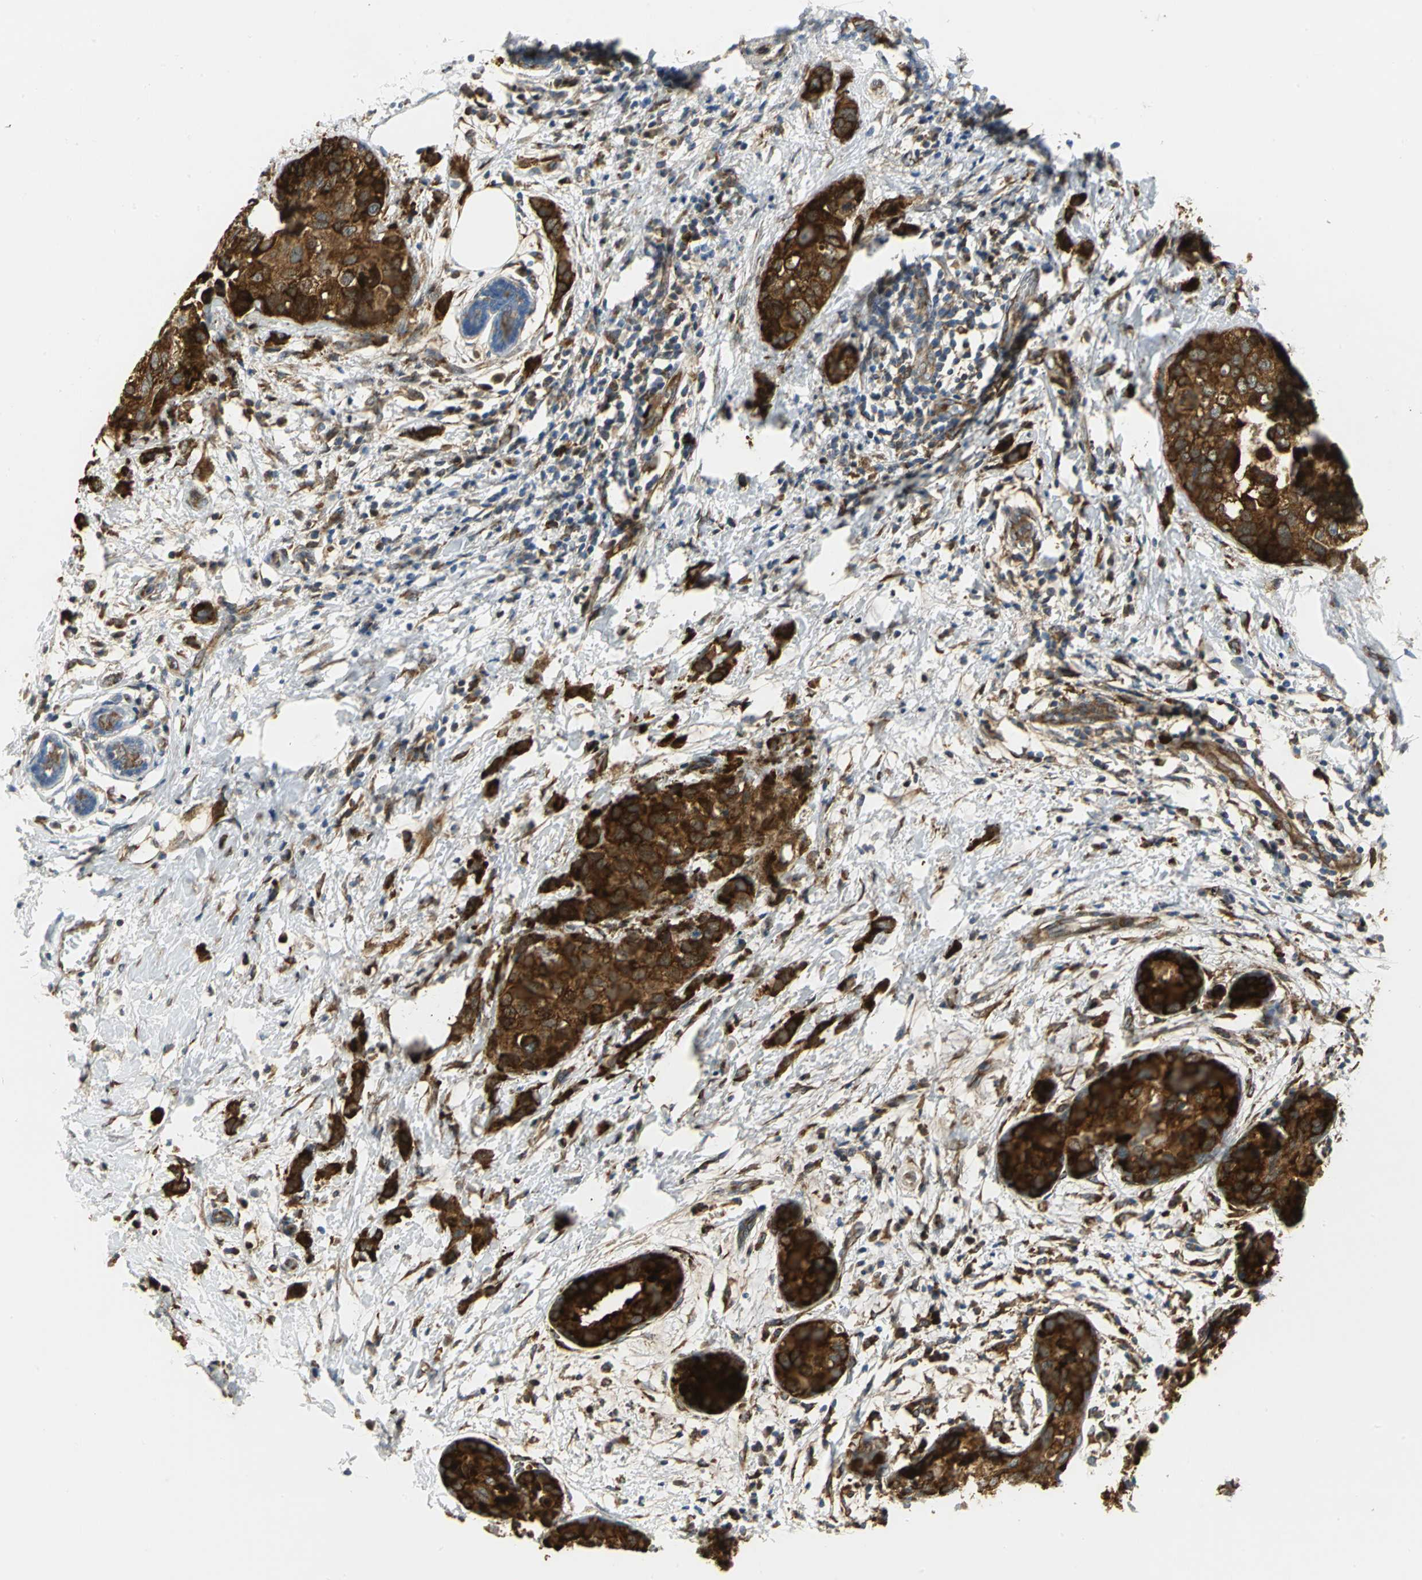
{"staining": {"intensity": "strong", "quantity": ">75%", "location": "cytoplasmic/membranous"}, "tissue": "breast cancer", "cell_type": "Tumor cells", "image_type": "cancer", "snomed": [{"axis": "morphology", "description": "Normal tissue, NOS"}, {"axis": "morphology", "description": "Duct carcinoma"}, {"axis": "topography", "description": "Breast"}], "caption": "Breast cancer stained with immunohistochemistry (IHC) shows strong cytoplasmic/membranous positivity in approximately >75% of tumor cells.", "gene": "YBX1", "patient": {"sex": "female", "age": 50}}